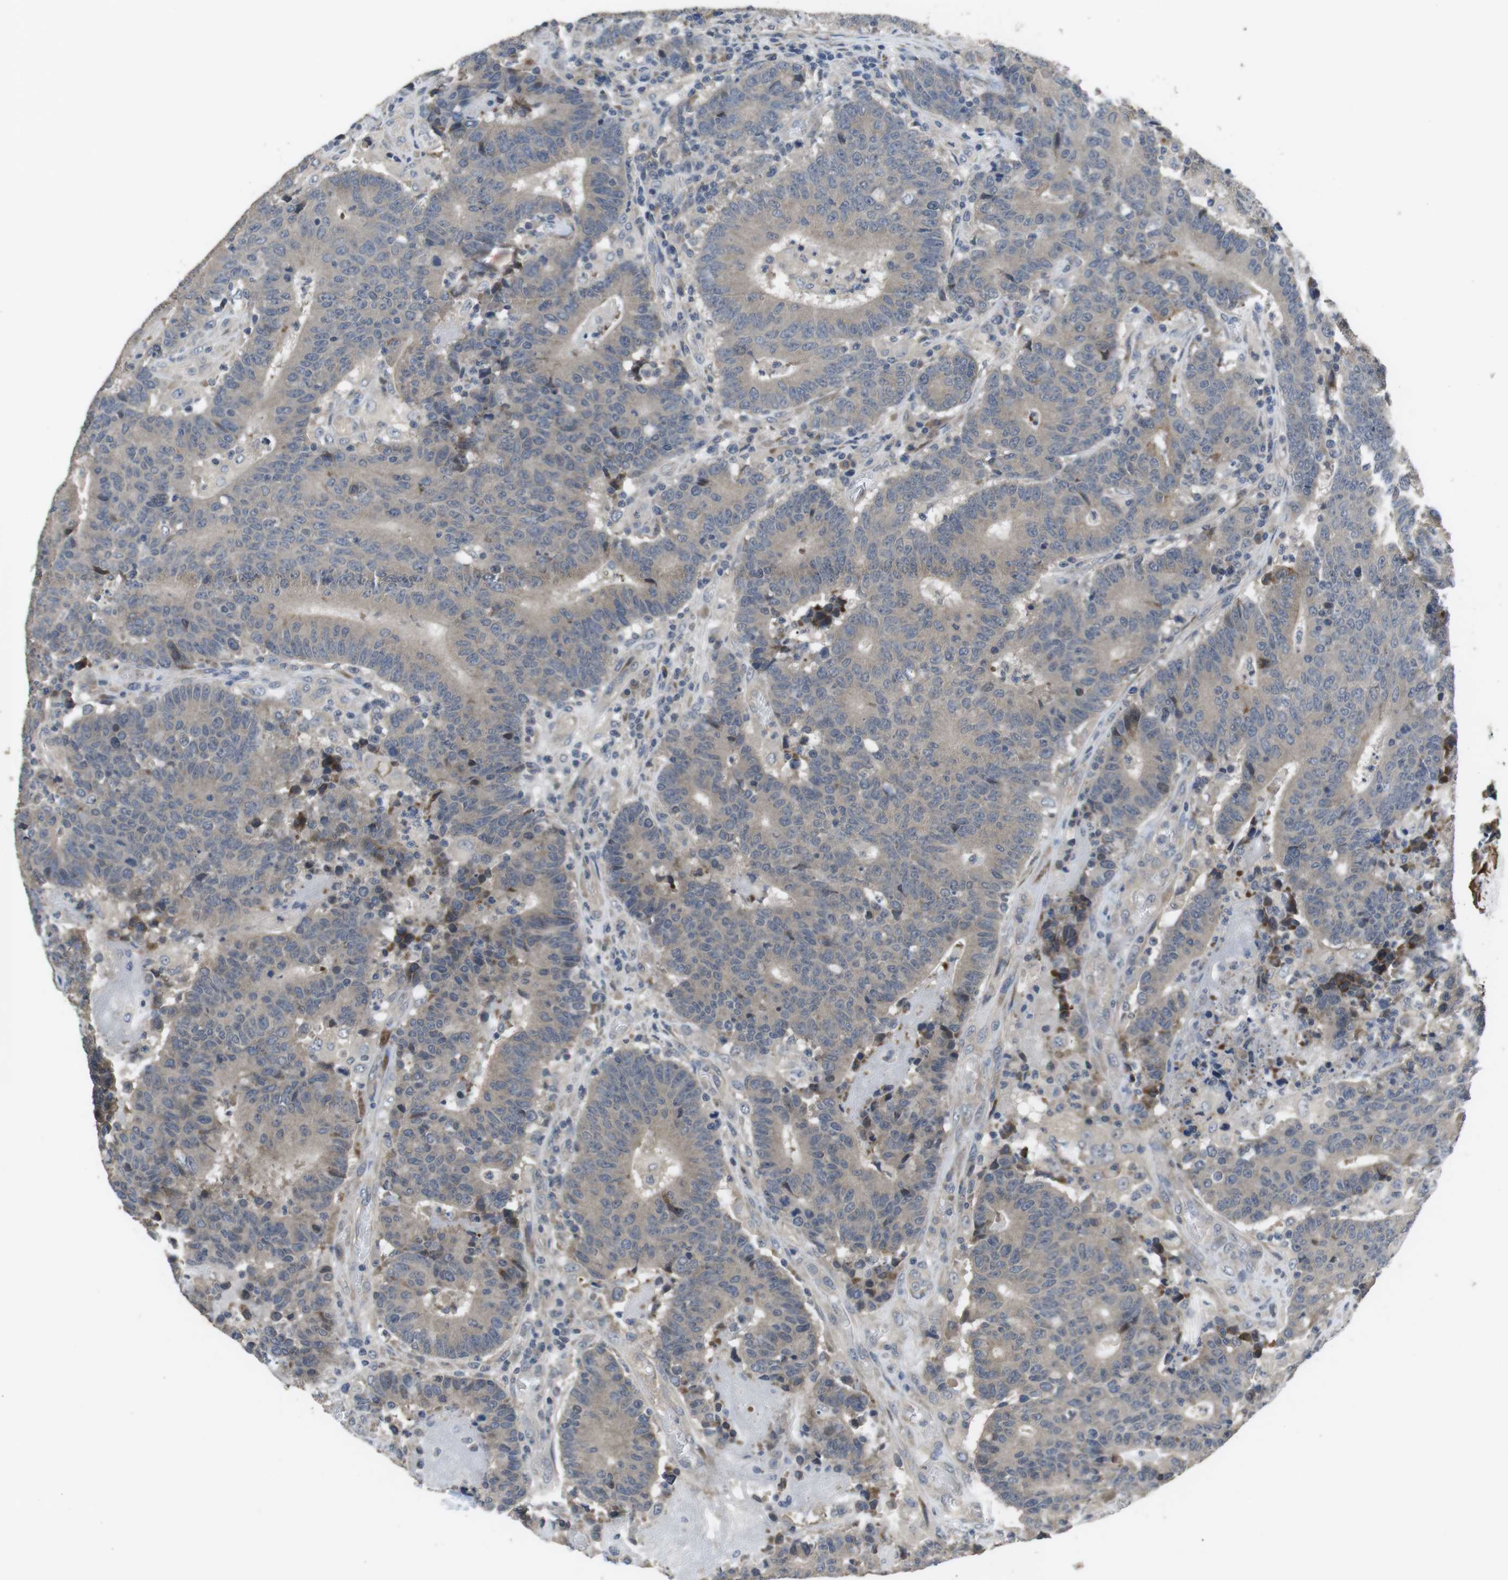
{"staining": {"intensity": "negative", "quantity": "none", "location": "none"}, "tissue": "colorectal cancer", "cell_type": "Tumor cells", "image_type": "cancer", "snomed": [{"axis": "morphology", "description": "Normal tissue, NOS"}, {"axis": "morphology", "description": "Adenocarcinoma, NOS"}, {"axis": "topography", "description": "Colon"}], "caption": "Human adenocarcinoma (colorectal) stained for a protein using immunohistochemistry exhibits no positivity in tumor cells.", "gene": "ADGRL3", "patient": {"sex": "female", "age": 75}}